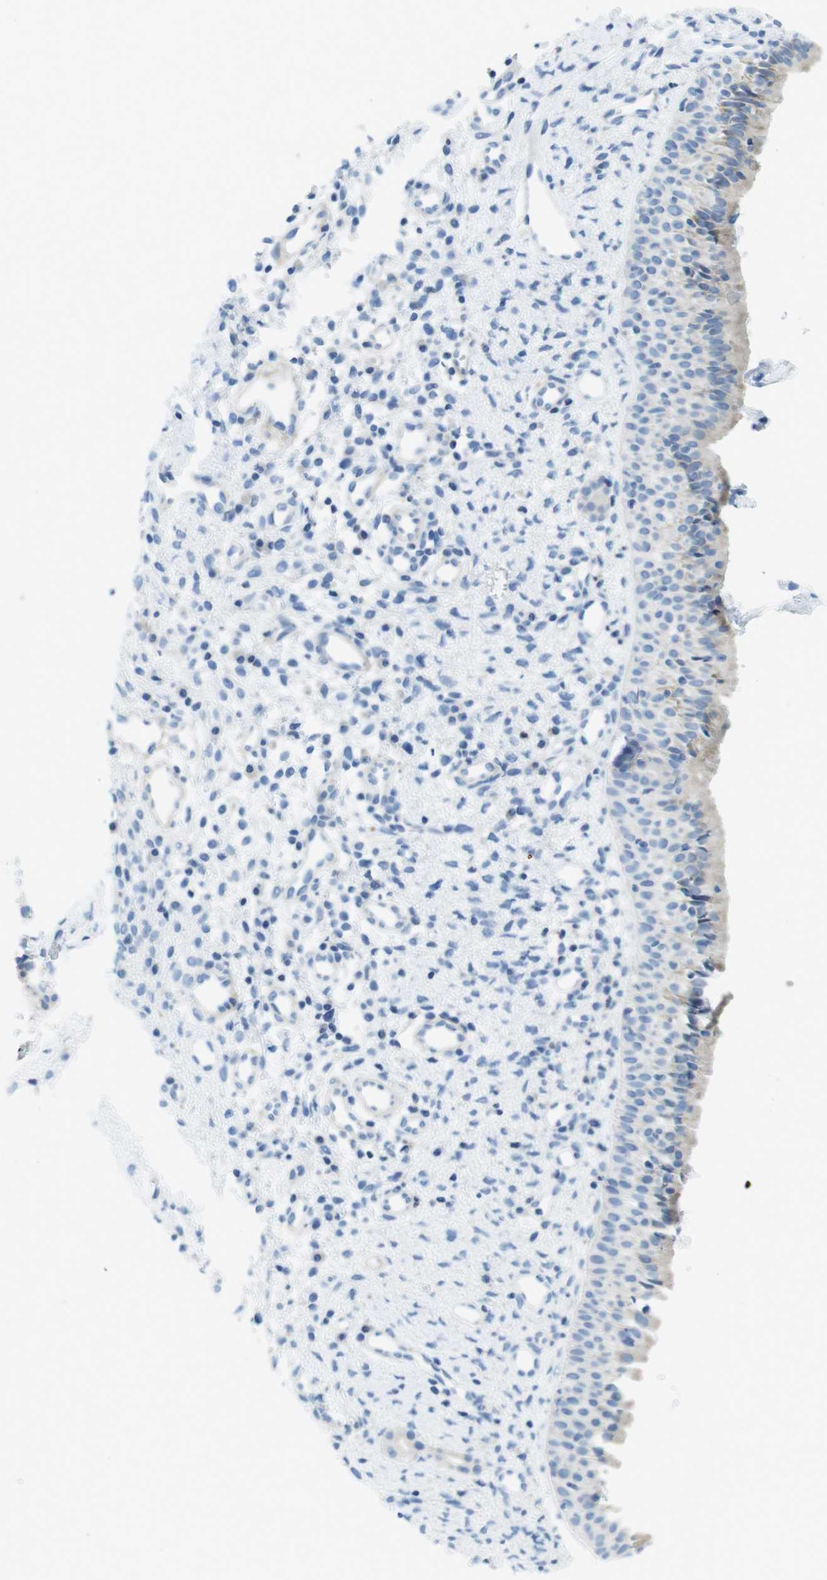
{"staining": {"intensity": "weak", "quantity": ">75%", "location": "cytoplasmic/membranous"}, "tissue": "nasopharynx", "cell_type": "Respiratory epithelial cells", "image_type": "normal", "snomed": [{"axis": "morphology", "description": "Normal tissue, NOS"}, {"axis": "topography", "description": "Nasopharynx"}], "caption": "DAB immunohistochemical staining of unremarkable human nasopharynx demonstrates weak cytoplasmic/membranous protein expression in approximately >75% of respiratory epithelial cells.", "gene": "ASIC5", "patient": {"sex": "male", "age": 22}}